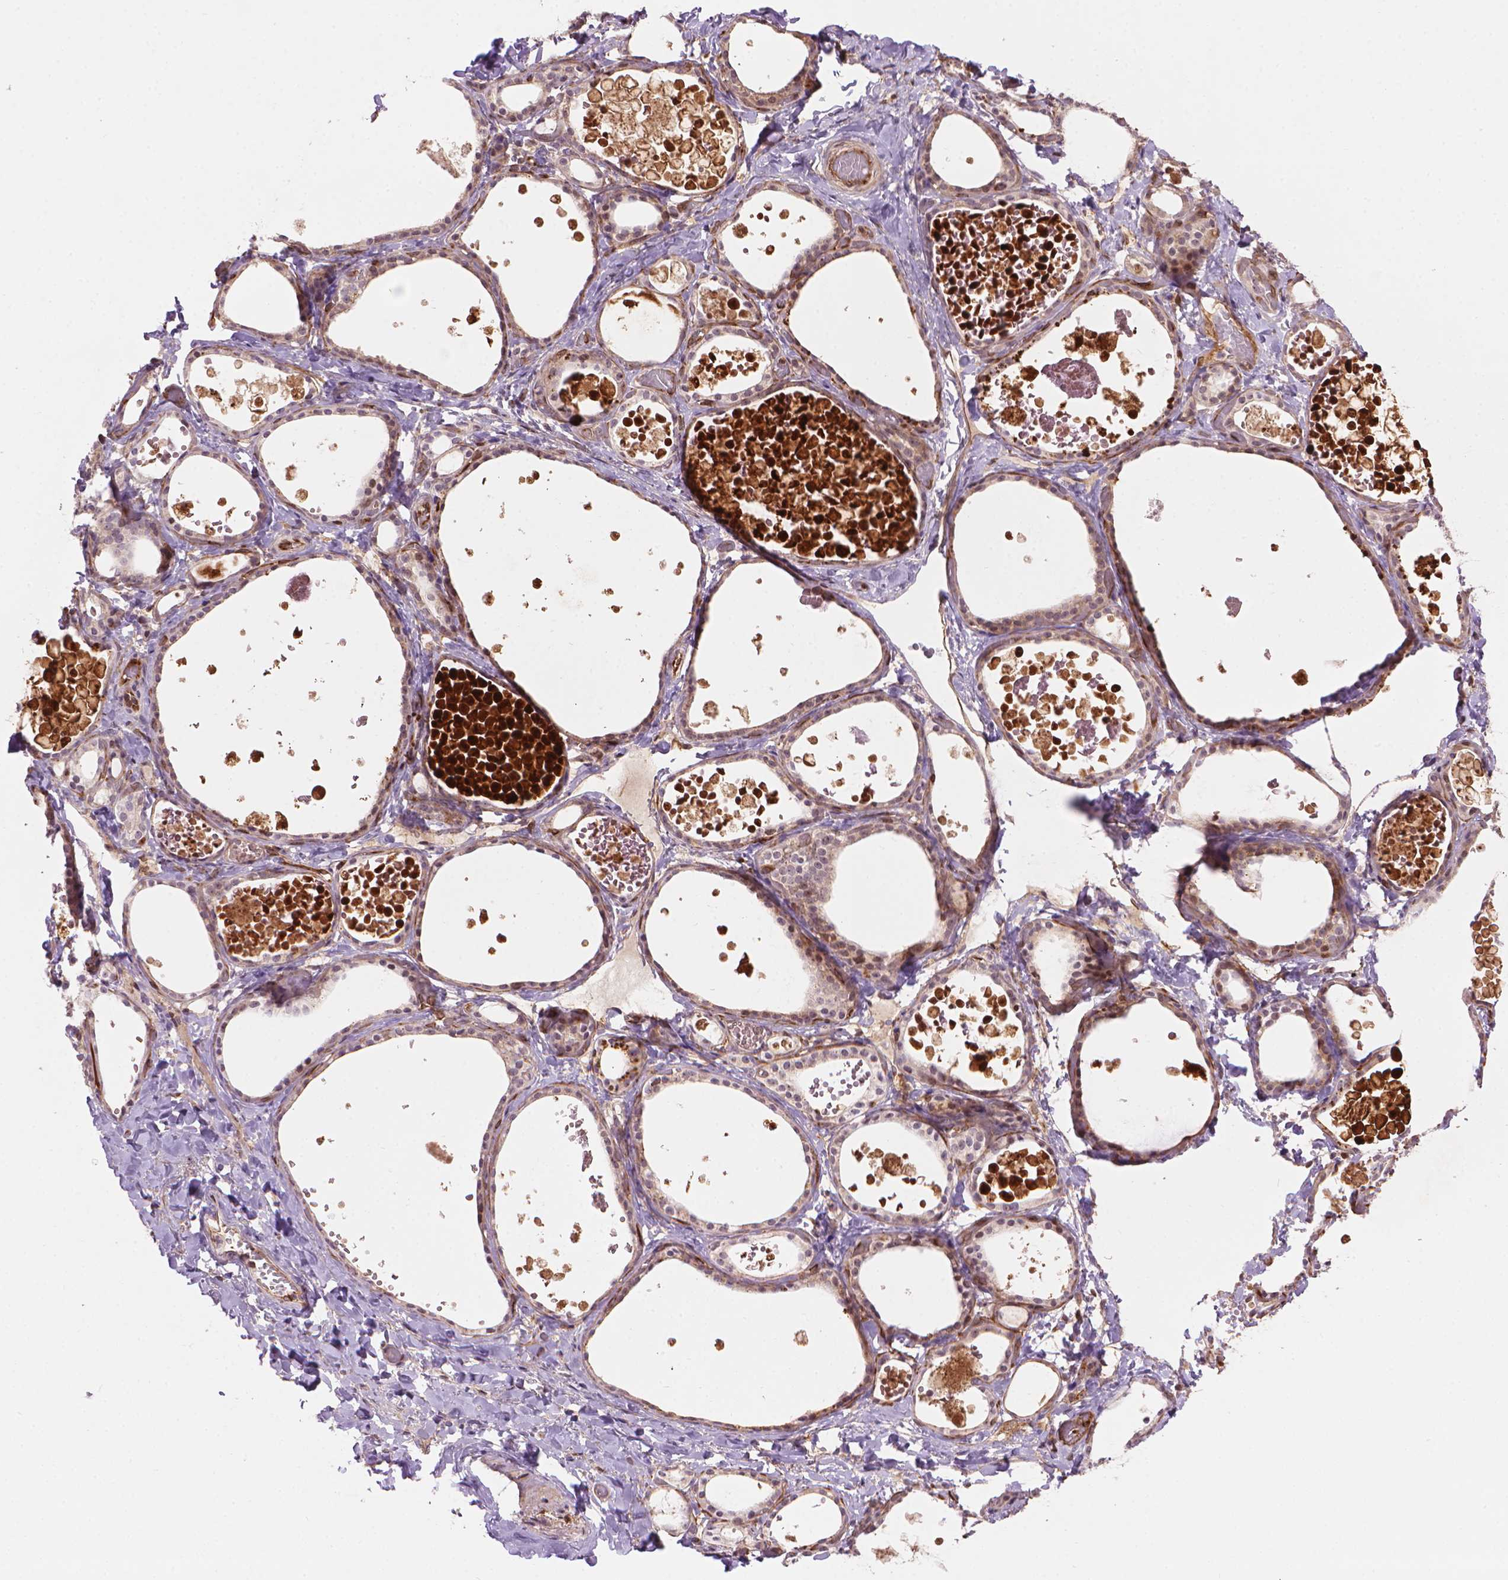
{"staining": {"intensity": "weak", "quantity": "25%-75%", "location": "cytoplasmic/membranous,nuclear"}, "tissue": "thyroid gland", "cell_type": "Glandular cells", "image_type": "normal", "snomed": [{"axis": "morphology", "description": "Normal tissue, NOS"}, {"axis": "topography", "description": "Thyroid gland"}], "caption": "Protein staining by immunohistochemistry demonstrates weak cytoplasmic/membranous,nuclear staining in approximately 25%-75% of glandular cells in unremarkable thyroid gland. Using DAB (3,3'-diaminobenzidine) (brown) and hematoxylin (blue) stains, captured at high magnification using brightfield microscopy.", "gene": "SMC2", "patient": {"sex": "female", "age": 56}}